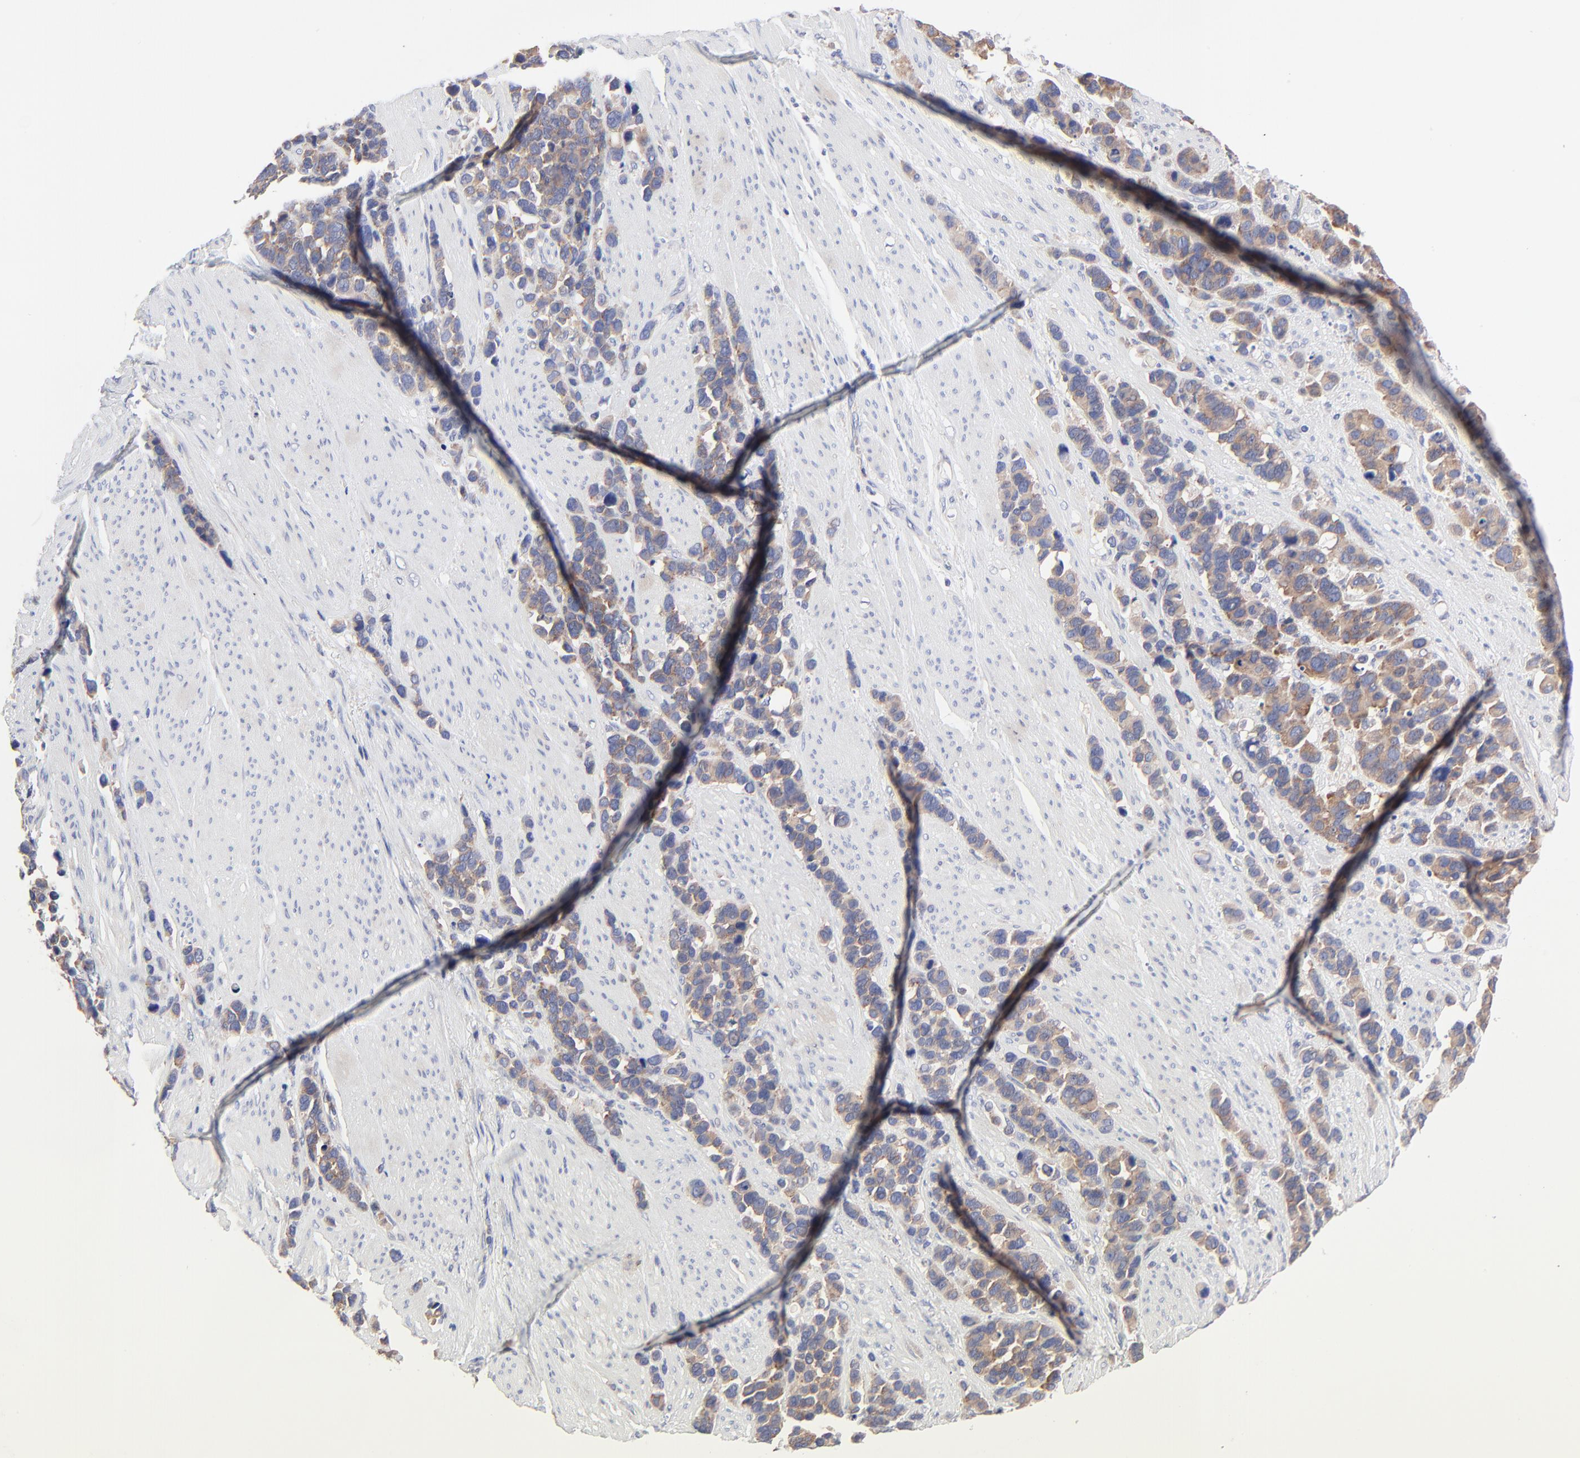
{"staining": {"intensity": "moderate", "quantity": "25%-75%", "location": "cytoplasmic/membranous"}, "tissue": "stomach cancer", "cell_type": "Tumor cells", "image_type": "cancer", "snomed": [{"axis": "morphology", "description": "Adenocarcinoma, NOS"}, {"axis": "topography", "description": "Stomach, upper"}], "caption": "Protein staining demonstrates moderate cytoplasmic/membranous positivity in approximately 25%-75% of tumor cells in adenocarcinoma (stomach).", "gene": "PPFIBP2", "patient": {"sex": "male", "age": 71}}